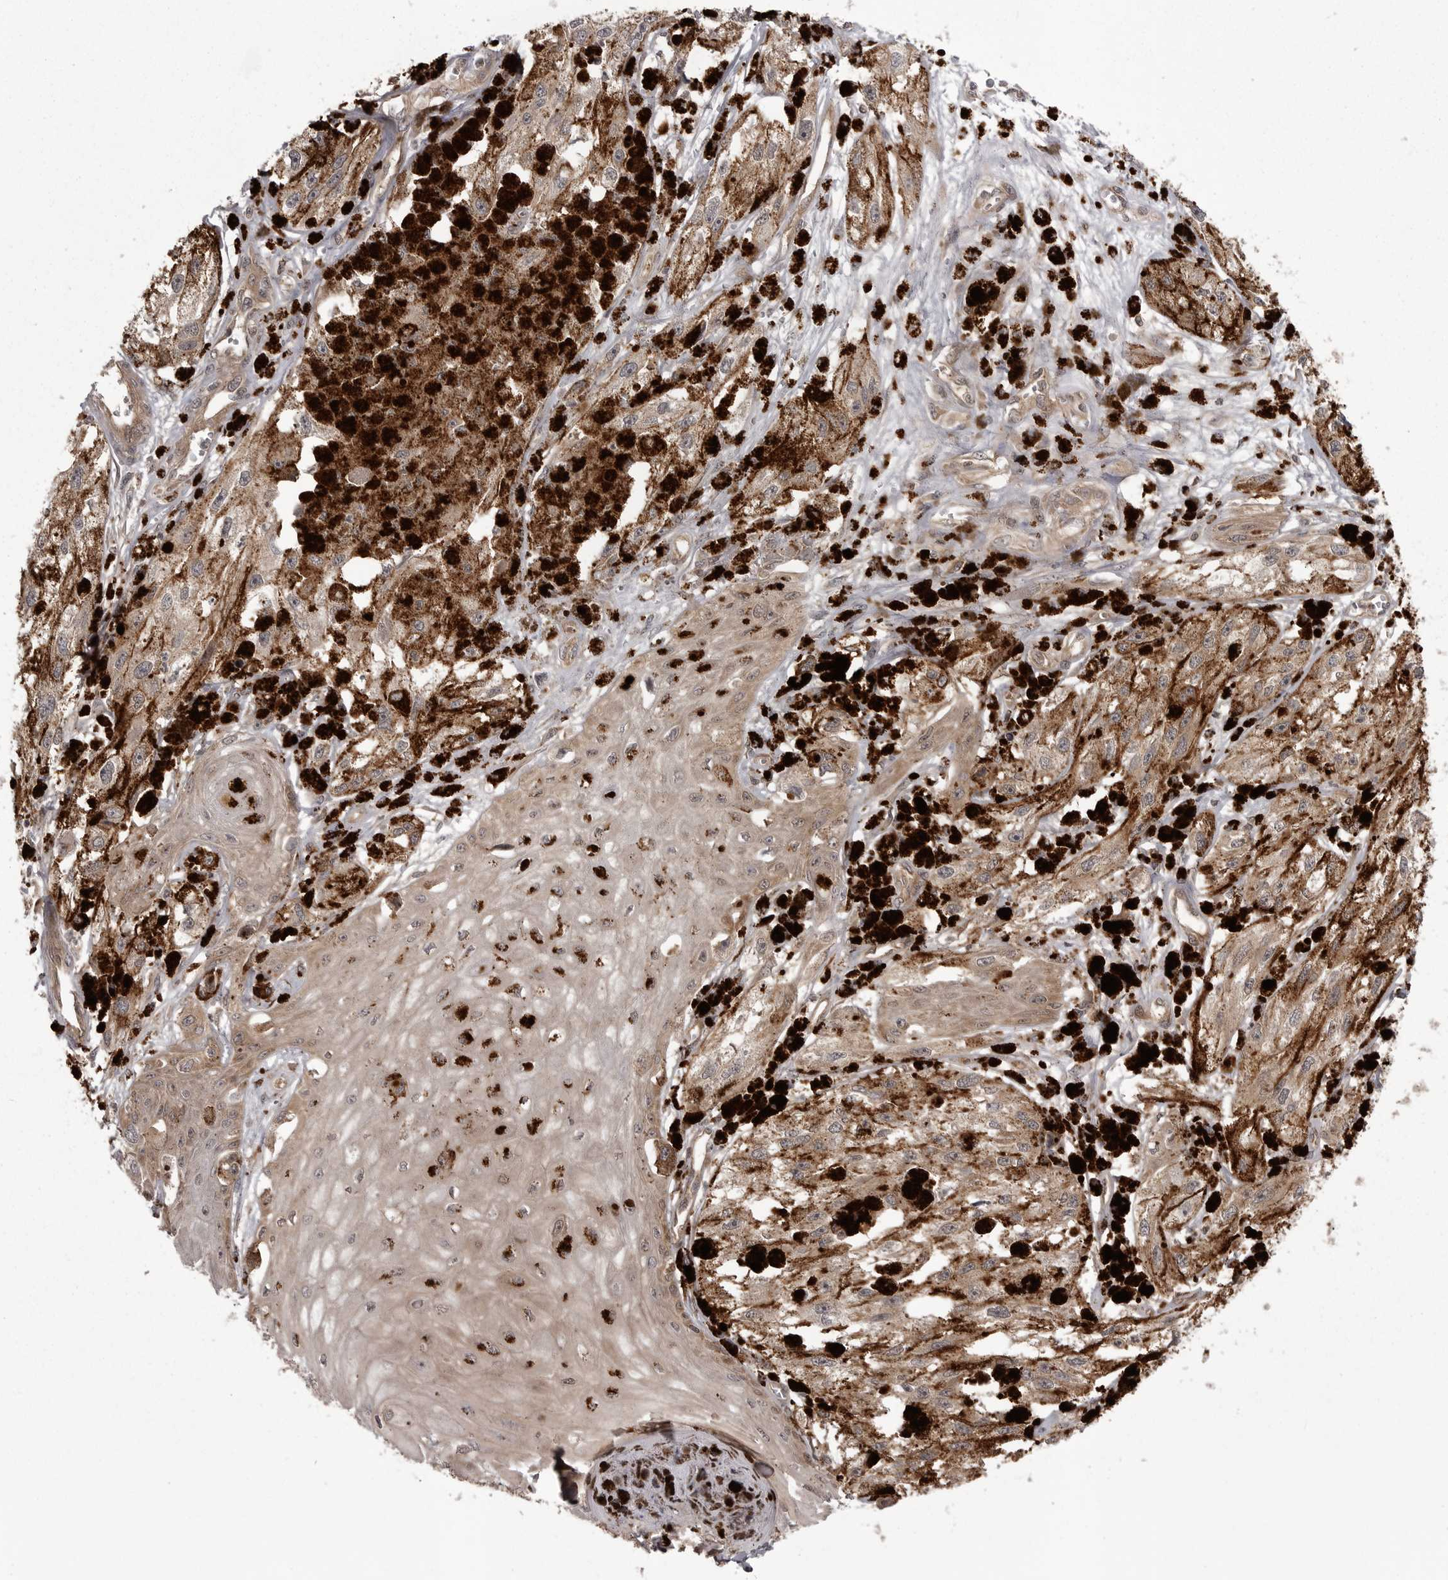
{"staining": {"intensity": "weak", "quantity": ">75%", "location": "cytoplasmic/membranous"}, "tissue": "melanoma", "cell_type": "Tumor cells", "image_type": "cancer", "snomed": [{"axis": "morphology", "description": "Malignant melanoma, NOS"}, {"axis": "topography", "description": "Skin"}], "caption": "A low amount of weak cytoplasmic/membranous expression is seen in approximately >75% of tumor cells in melanoma tissue. The staining is performed using DAB (3,3'-diaminobenzidine) brown chromogen to label protein expression. The nuclei are counter-stained blue using hematoxylin.", "gene": "STK24", "patient": {"sex": "male", "age": 88}}